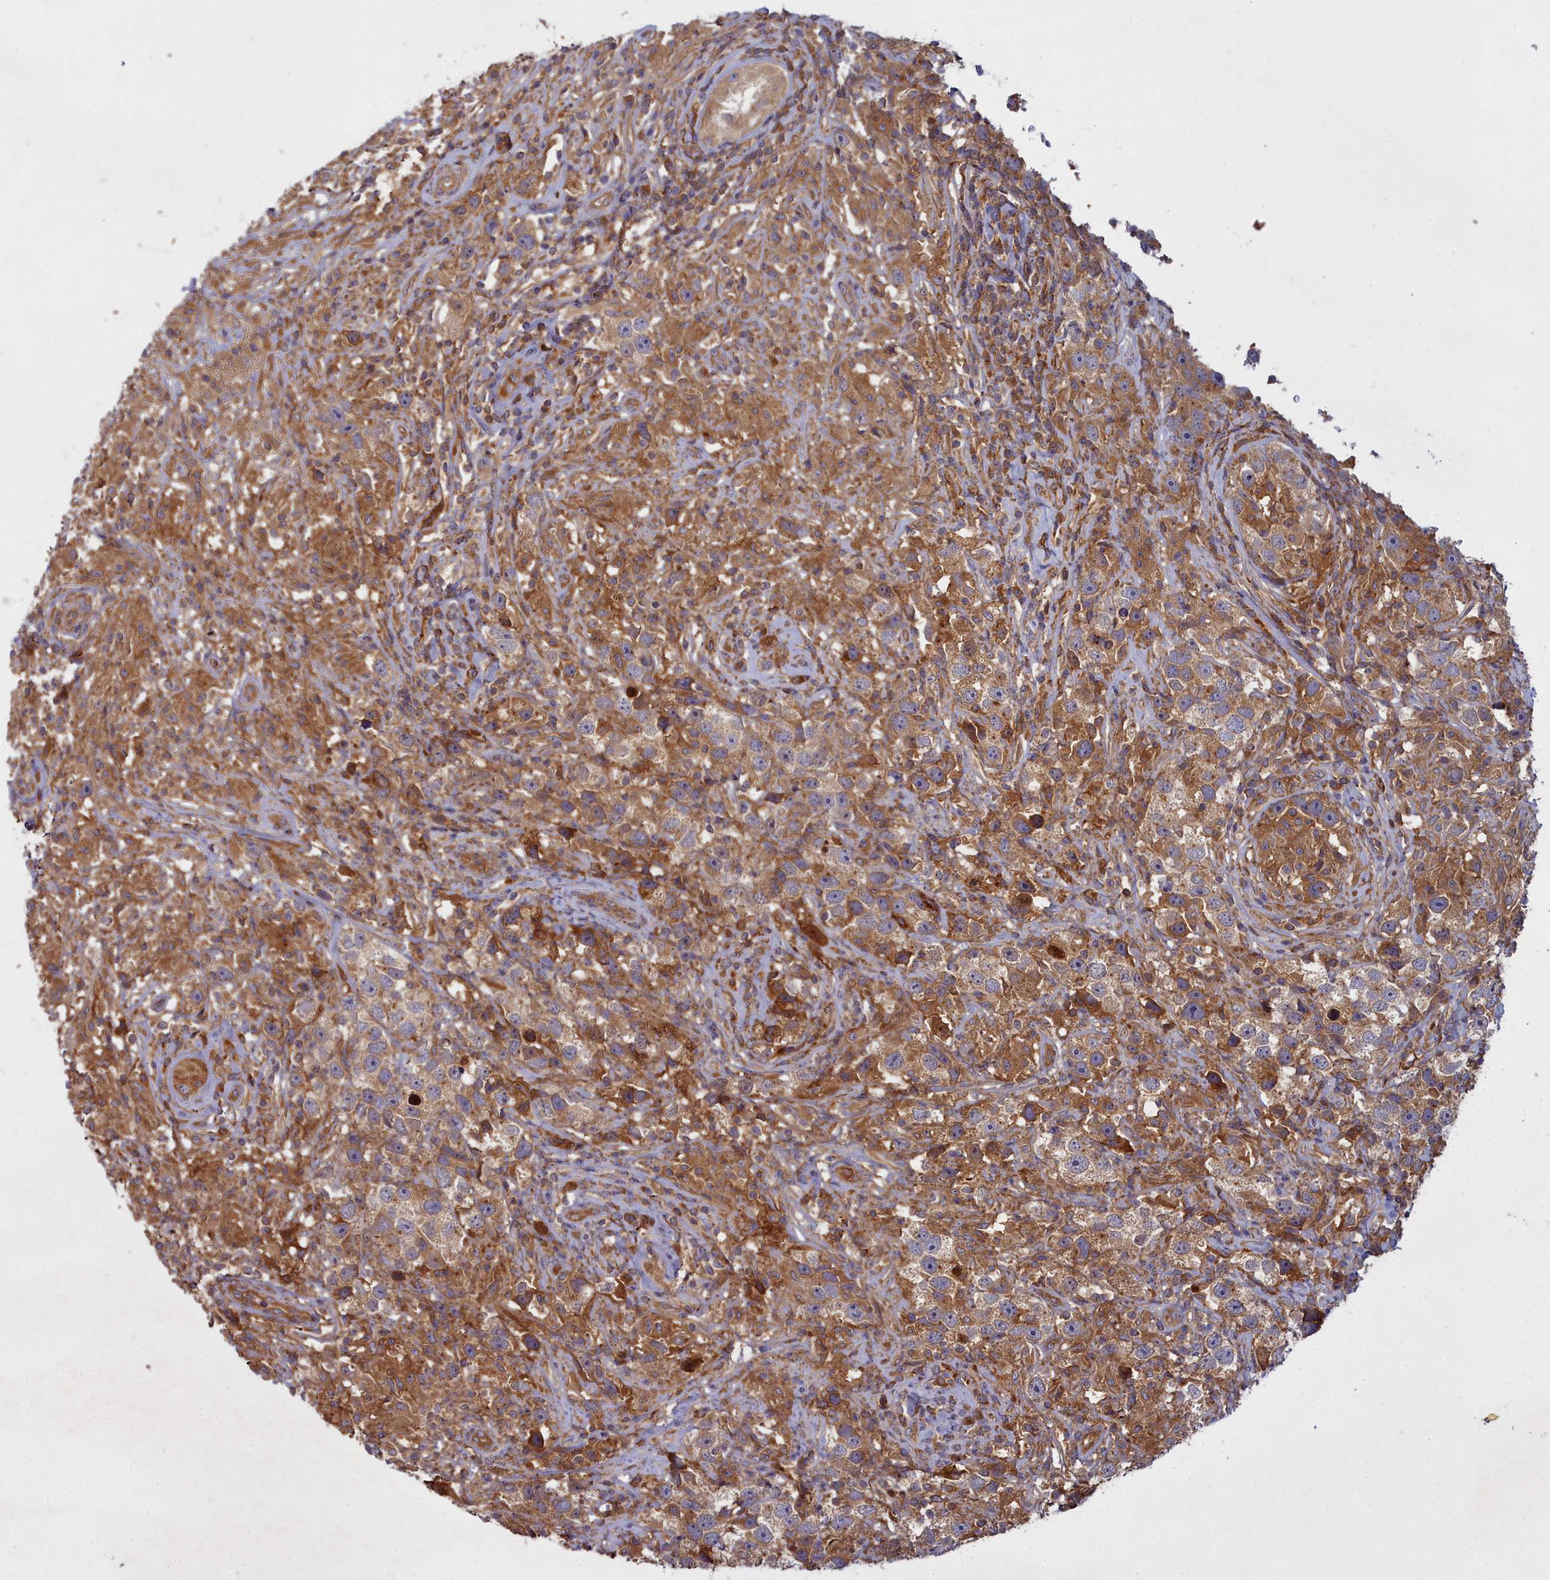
{"staining": {"intensity": "moderate", "quantity": ">75%", "location": "cytoplasmic/membranous"}, "tissue": "testis cancer", "cell_type": "Tumor cells", "image_type": "cancer", "snomed": [{"axis": "morphology", "description": "Seminoma, NOS"}, {"axis": "topography", "description": "Testis"}], "caption": "Protein analysis of testis cancer tissue demonstrates moderate cytoplasmic/membranous positivity in approximately >75% of tumor cells.", "gene": "CCDC167", "patient": {"sex": "male", "age": 49}}